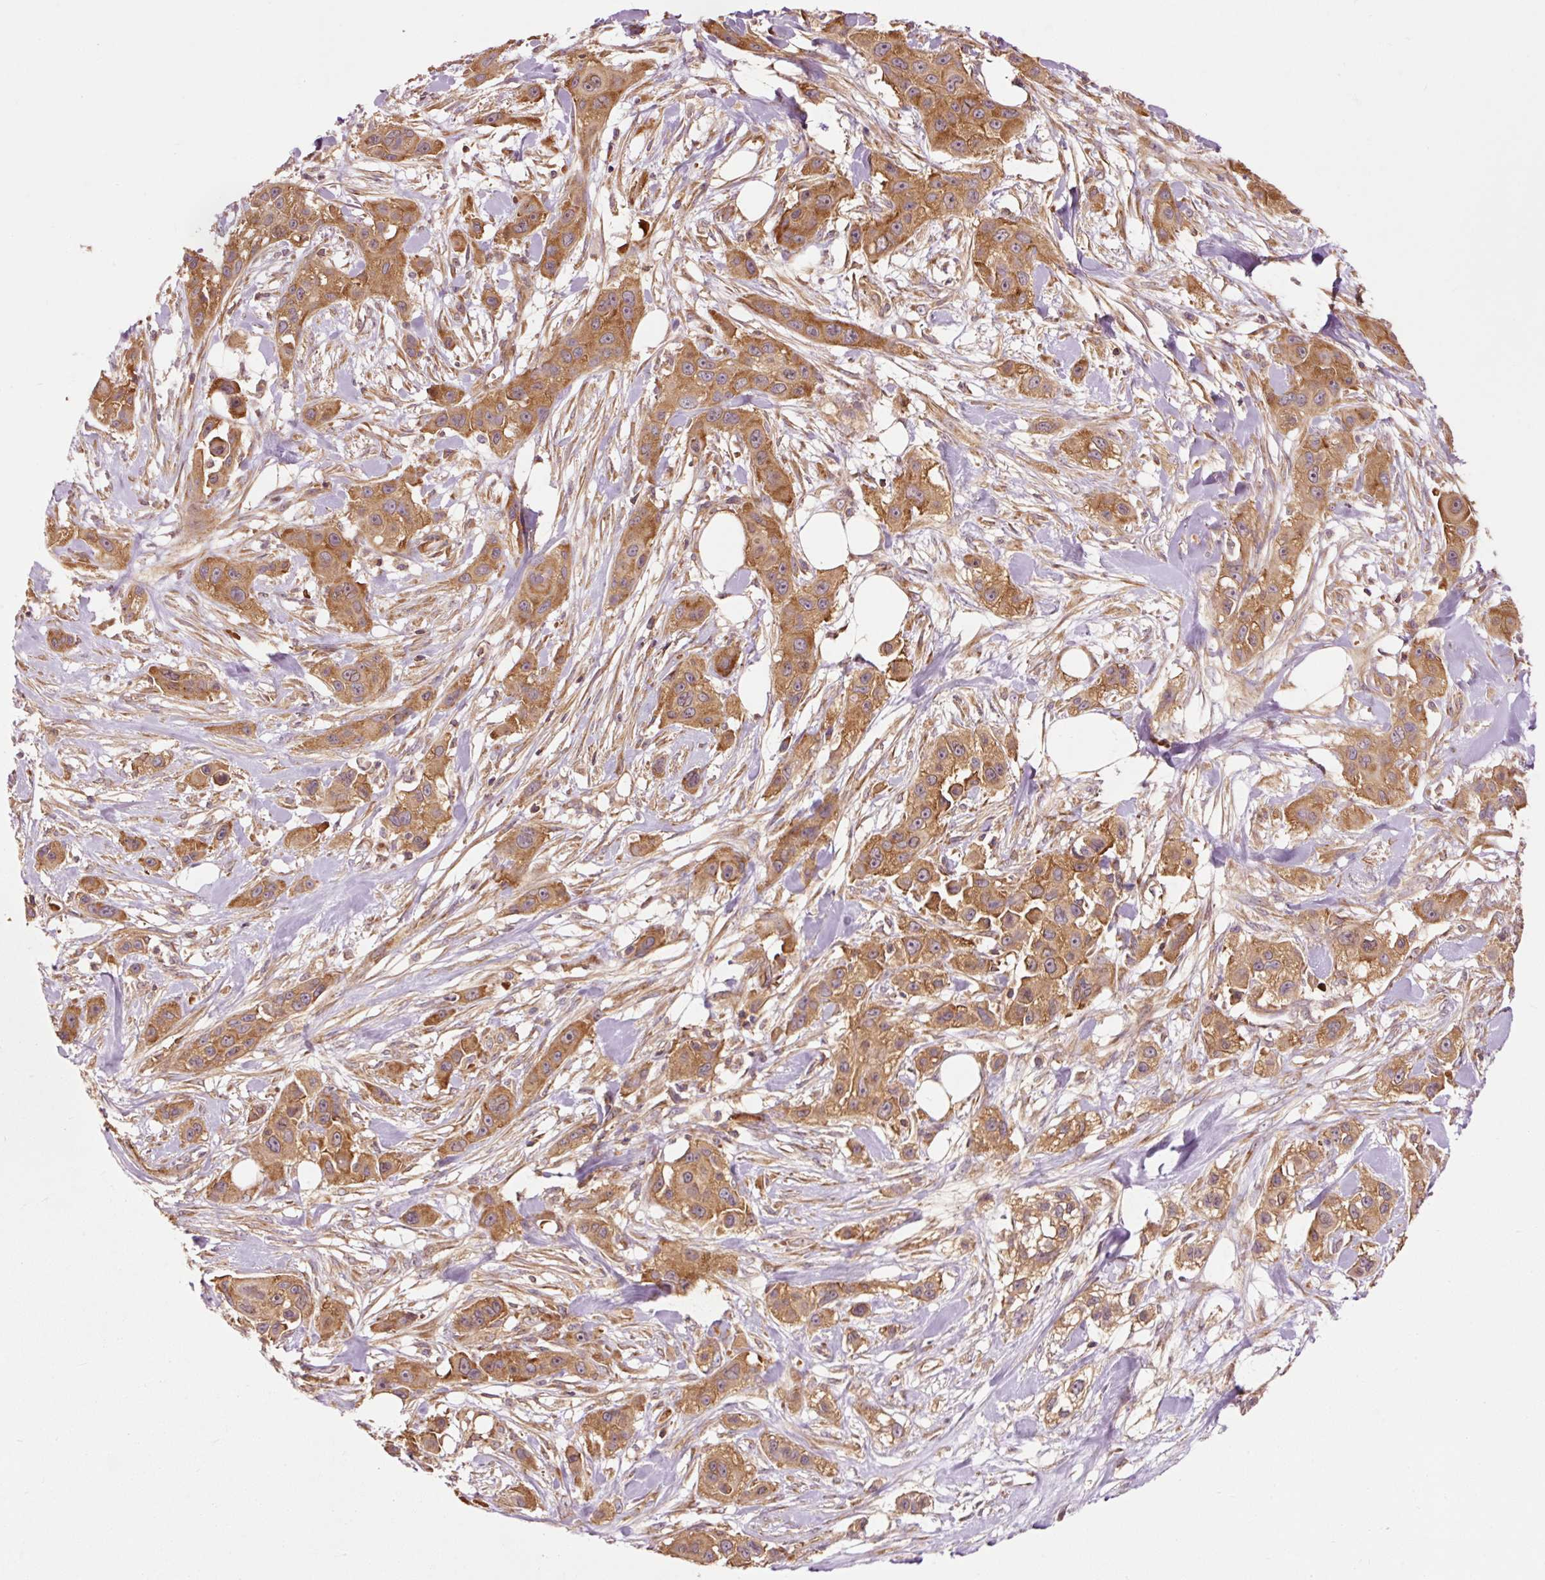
{"staining": {"intensity": "moderate", "quantity": ">75%", "location": "cytoplasmic/membranous"}, "tissue": "skin cancer", "cell_type": "Tumor cells", "image_type": "cancer", "snomed": [{"axis": "morphology", "description": "Squamous cell carcinoma, NOS"}, {"axis": "topography", "description": "Skin"}], "caption": "High-magnification brightfield microscopy of squamous cell carcinoma (skin) stained with DAB (brown) and counterstained with hematoxylin (blue). tumor cells exhibit moderate cytoplasmic/membranous staining is seen in about>75% of cells.", "gene": "PDAP1", "patient": {"sex": "male", "age": 63}}